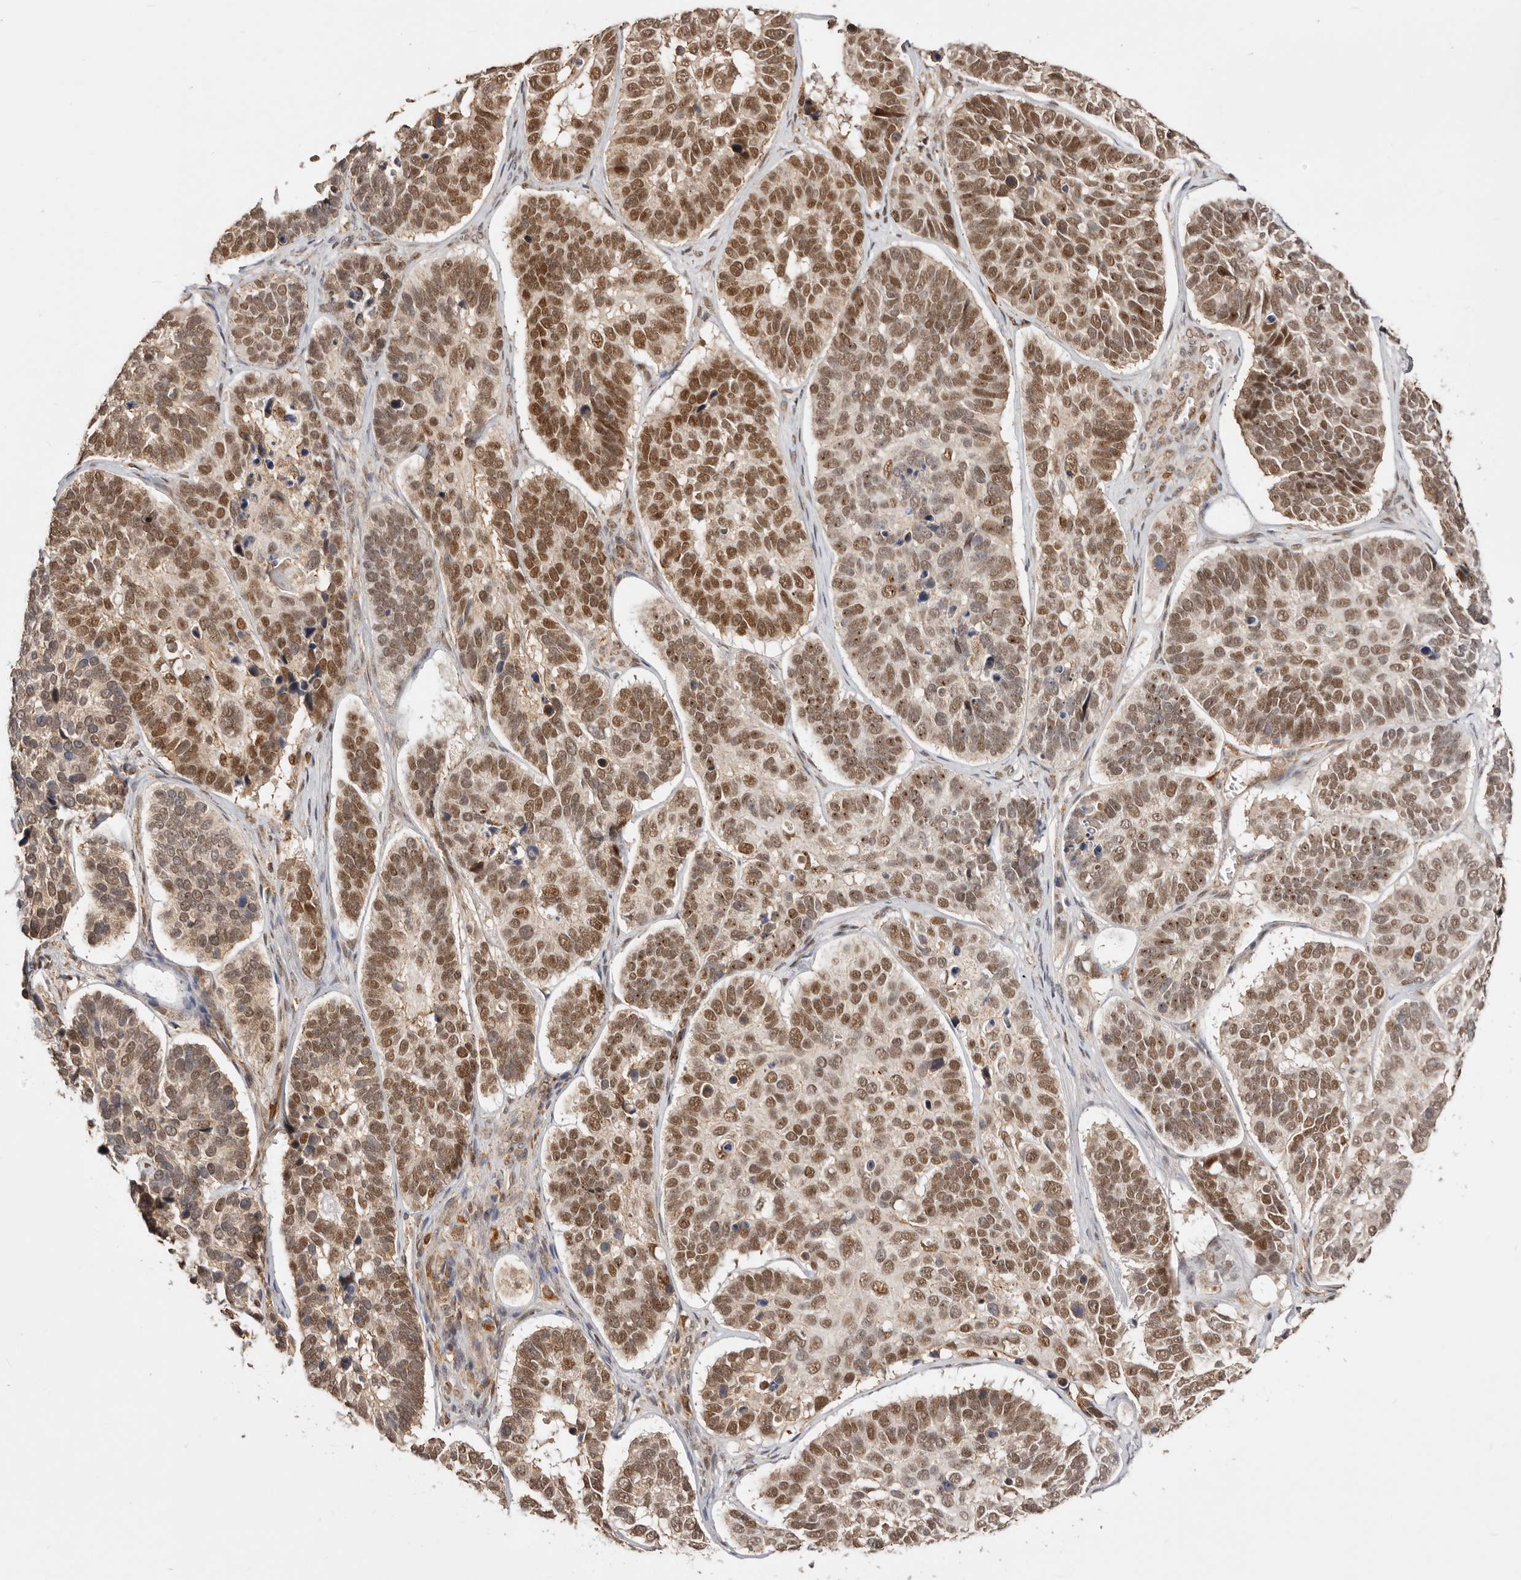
{"staining": {"intensity": "strong", "quantity": "25%-75%", "location": "cytoplasmic/membranous,nuclear"}, "tissue": "skin cancer", "cell_type": "Tumor cells", "image_type": "cancer", "snomed": [{"axis": "morphology", "description": "Basal cell carcinoma"}, {"axis": "topography", "description": "Skin"}], "caption": "A photomicrograph of human skin cancer stained for a protein displays strong cytoplasmic/membranous and nuclear brown staining in tumor cells.", "gene": "SEC14L1", "patient": {"sex": "male", "age": 62}}